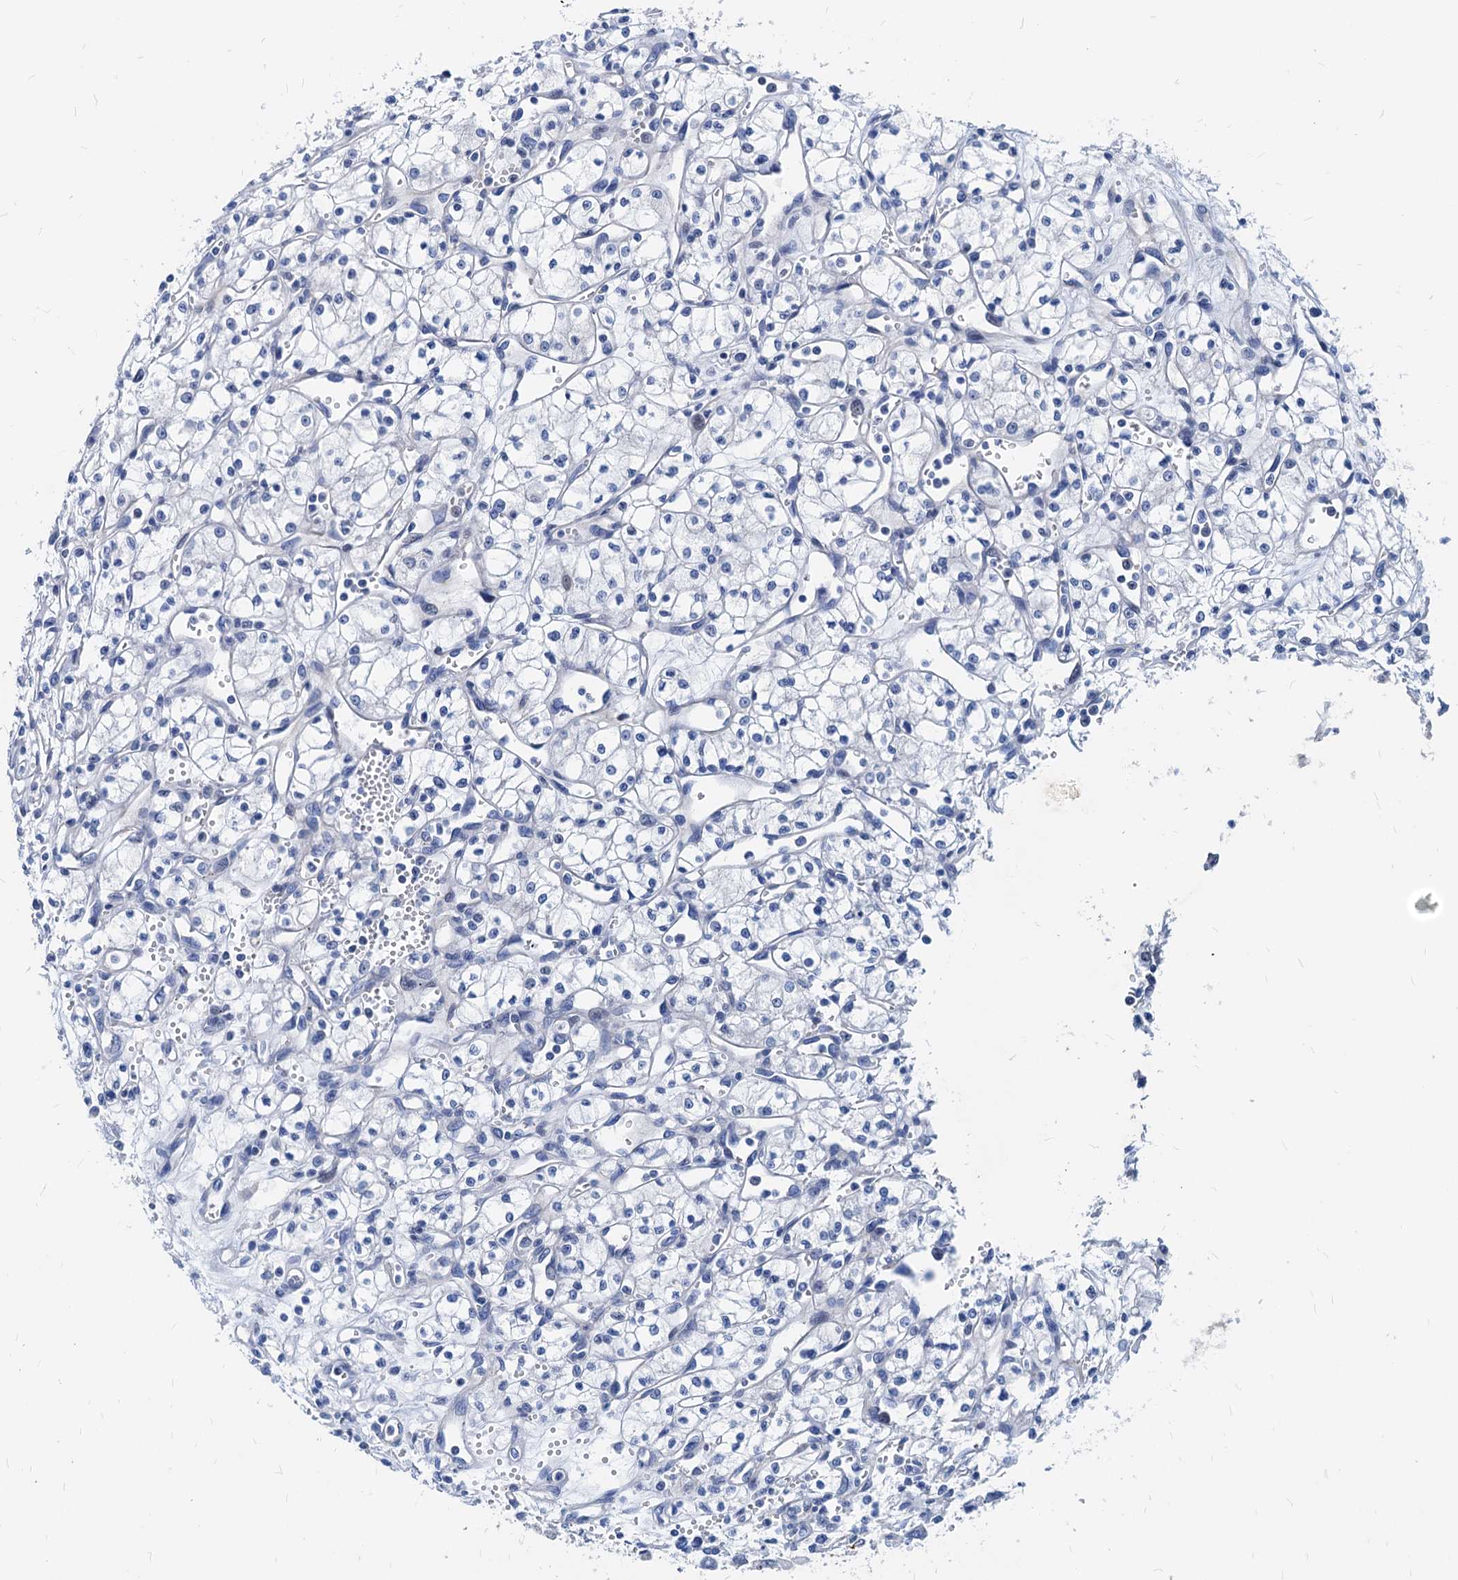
{"staining": {"intensity": "negative", "quantity": "none", "location": "none"}, "tissue": "renal cancer", "cell_type": "Tumor cells", "image_type": "cancer", "snomed": [{"axis": "morphology", "description": "Adenocarcinoma, NOS"}, {"axis": "topography", "description": "Kidney"}], "caption": "IHC histopathology image of human renal cancer (adenocarcinoma) stained for a protein (brown), which shows no staining in tumor cells. Nuclei are stained in blue.", "gene": "HSF2", "patient": {"sex": "male", "age": 59}}